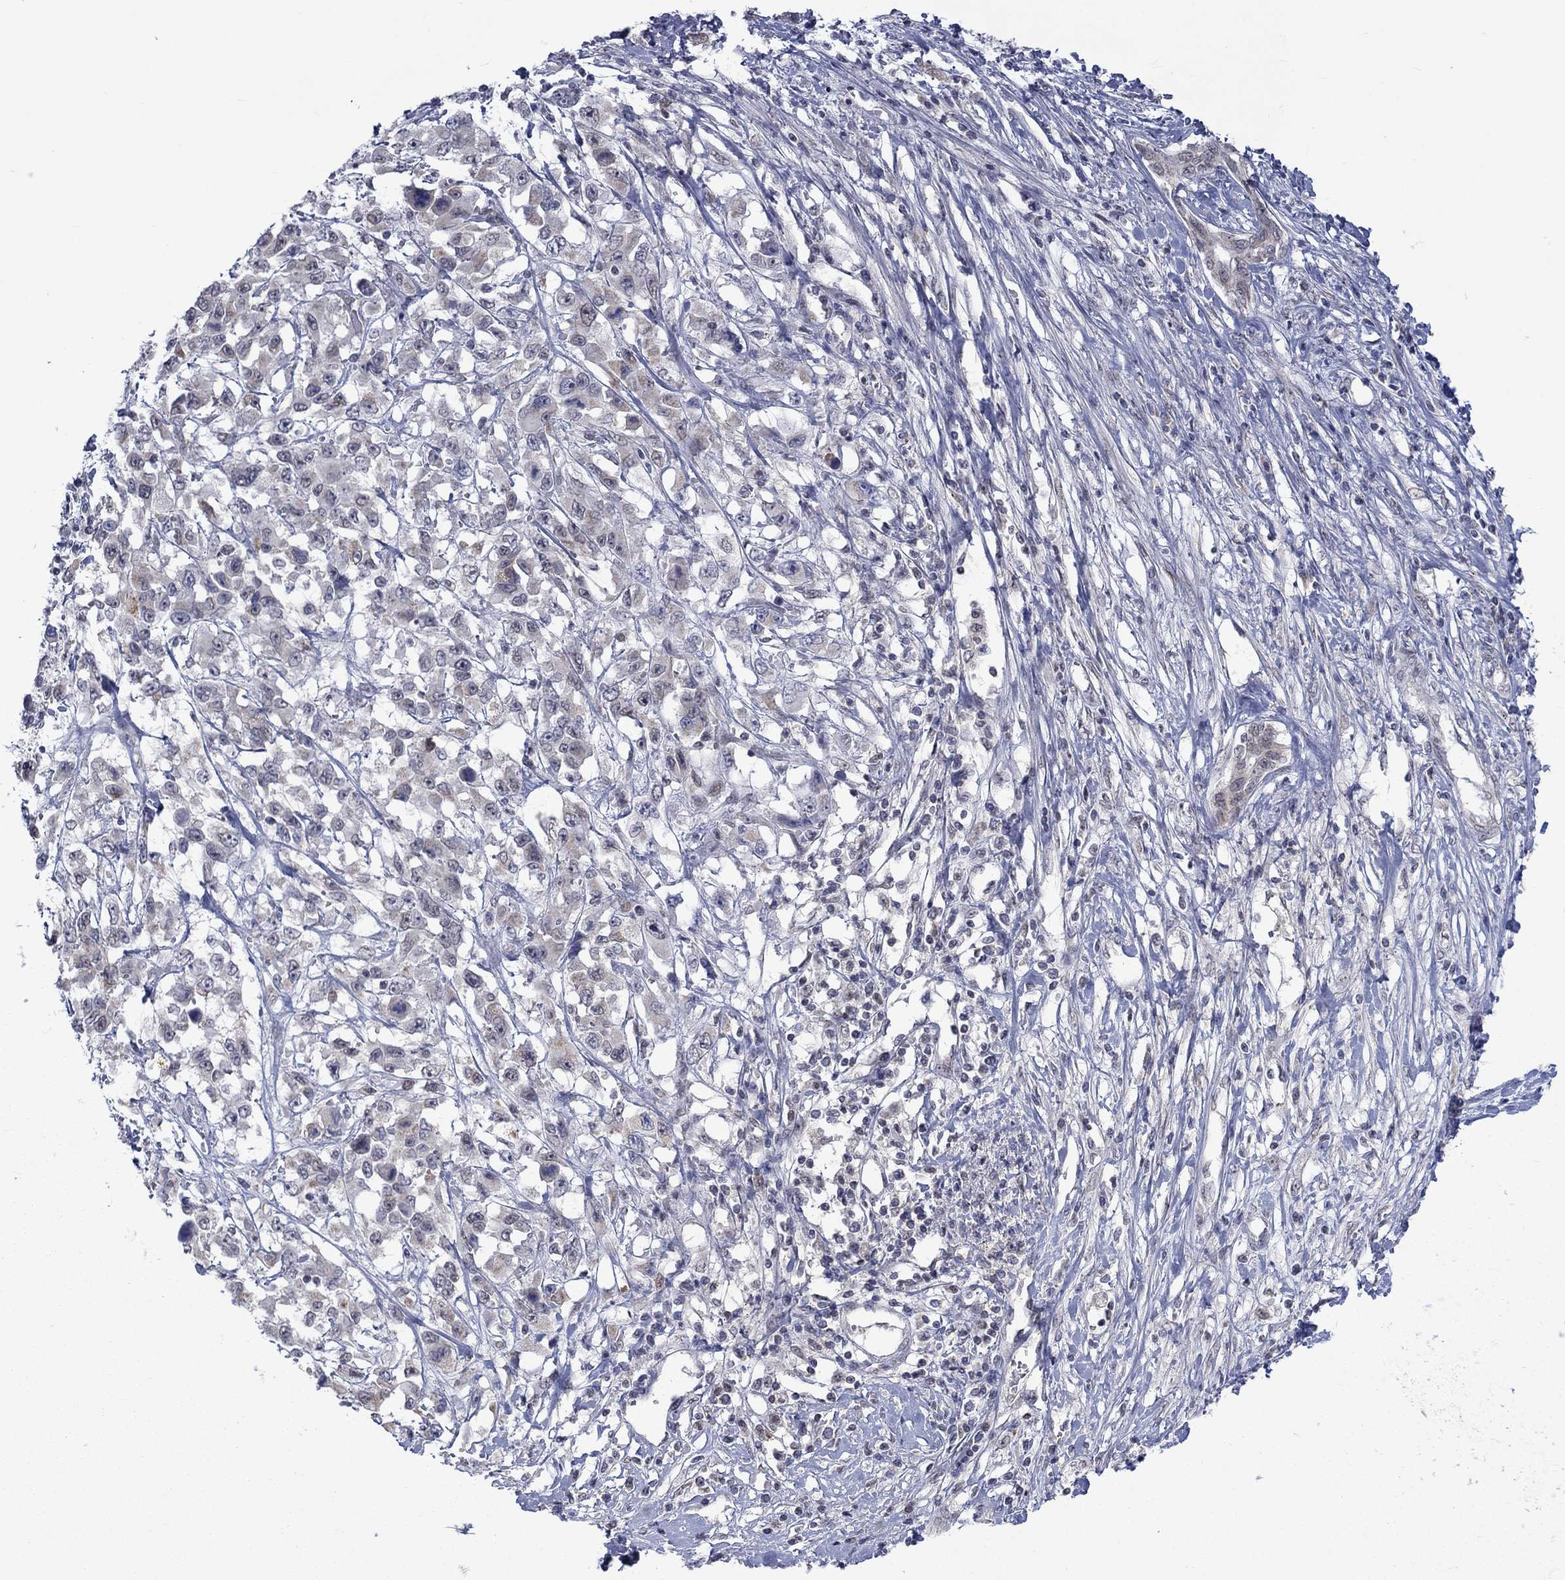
{"staining": {"intensity": "negative", "quantity": "none", "location": "none"}, "tissue": "liver cancer", "cell_type": "Tumor cells", "image_type": "cancer", "snomed": [{"axis": "morphology", "description": "Adenocarcinoma, NOS"}, {"axis": "morphology", "description": "Cholangiocarcinoma"}, {"axis": "topography", "description": "Liver"}], "caption": "DAB immunohistochemical staining of liver cancer demonstrates no significant staining in tumor cells.", "gene": "KCNJ16", "patient": {"sex": "male", "age": 64}}